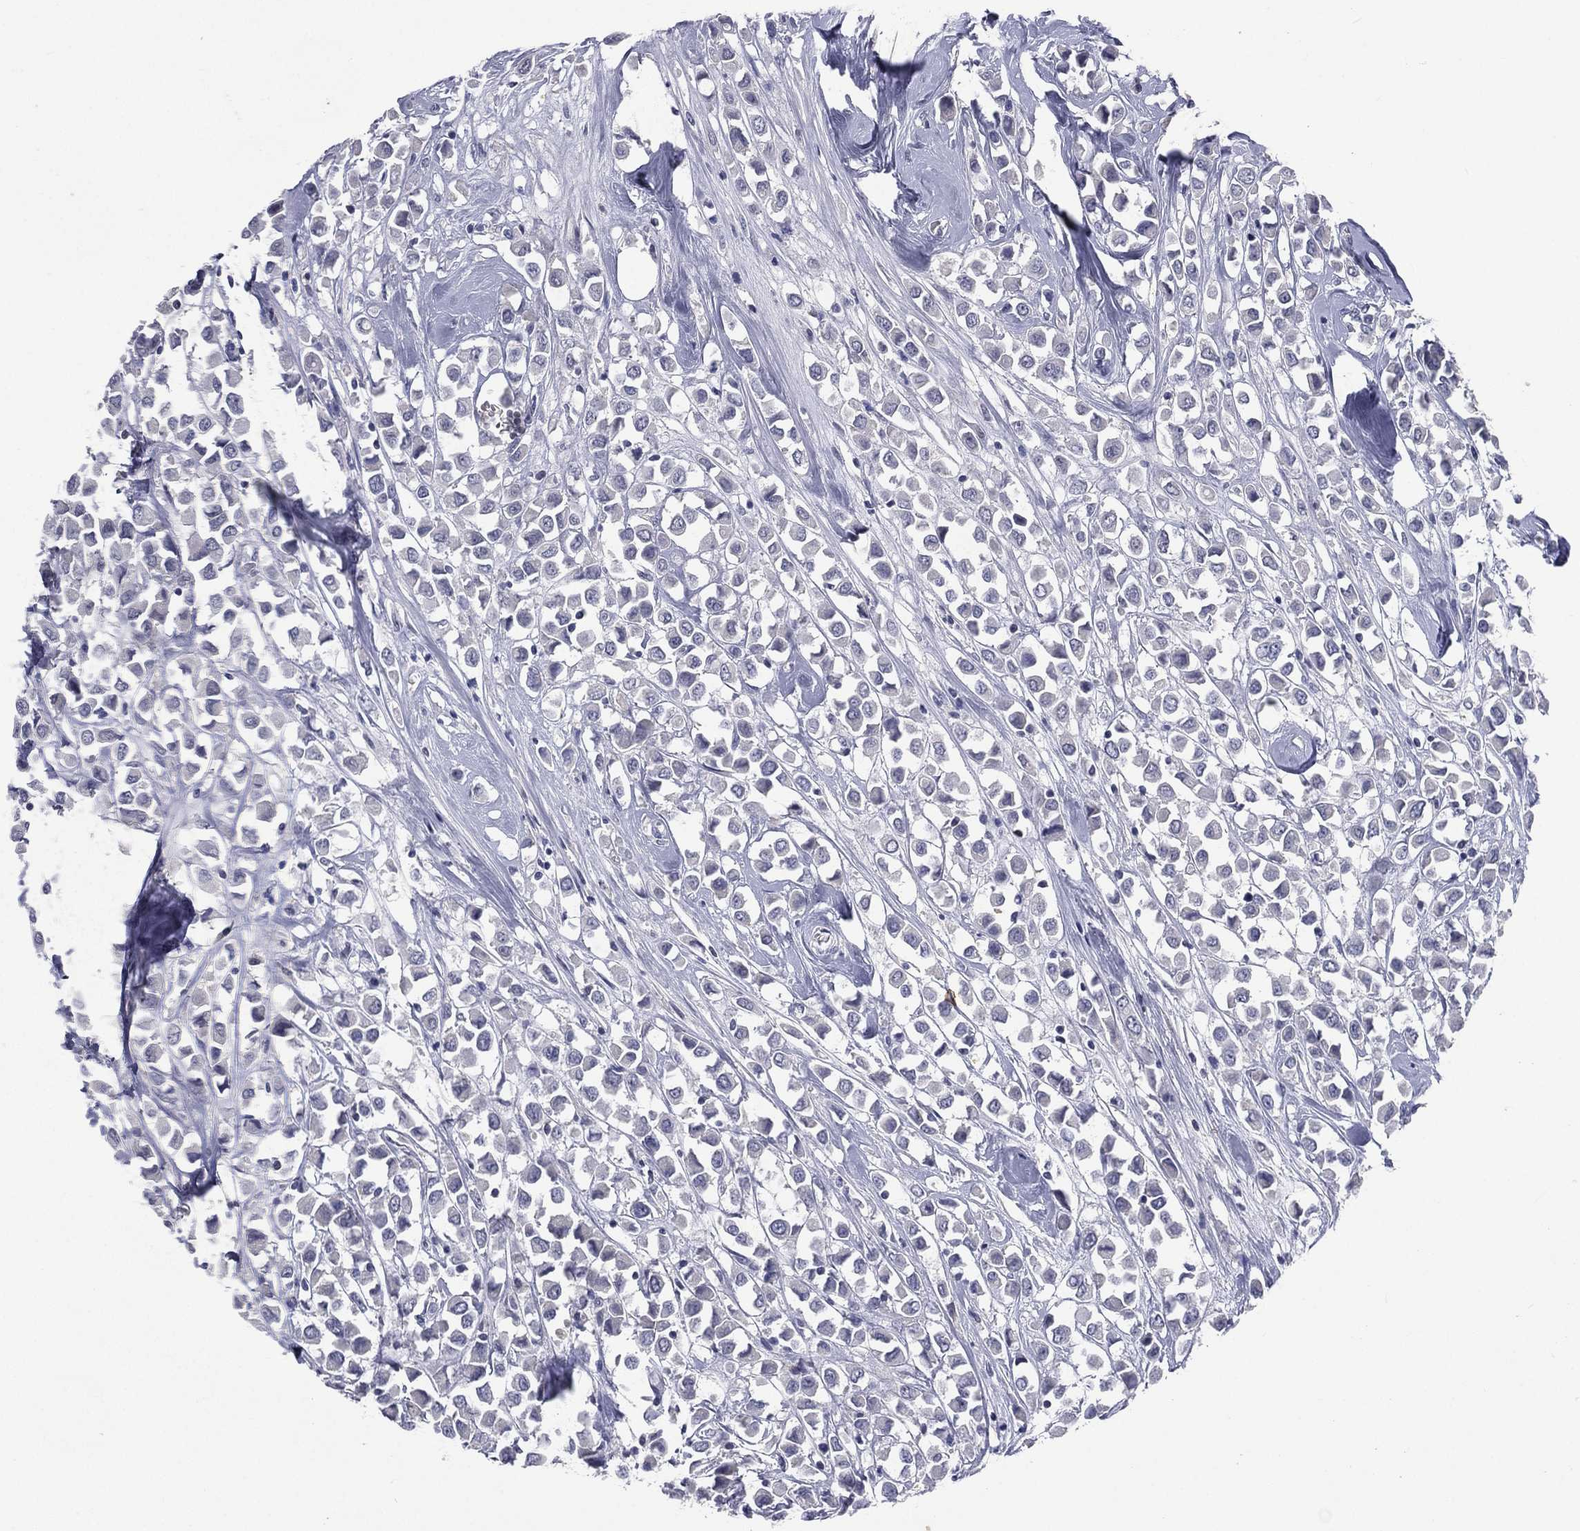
{"staining": {"intensity": "negative", "quantity": "none", "location": "none"}, "tissue": "breast cancer", "cell_type": "Tumor cells", "image_type": "cancer", "snomed": [{"axis": "morphology", "description": "Duct carcinoma"}, {"axis": "topography", "description": "Breast"}], "caption": "Tumor cells are negative for brown protein staining in breast cancer (infiltrating ductal carcinoma).", "gene": "IFT27", "patient": {"sex": "female", "age": 61}}